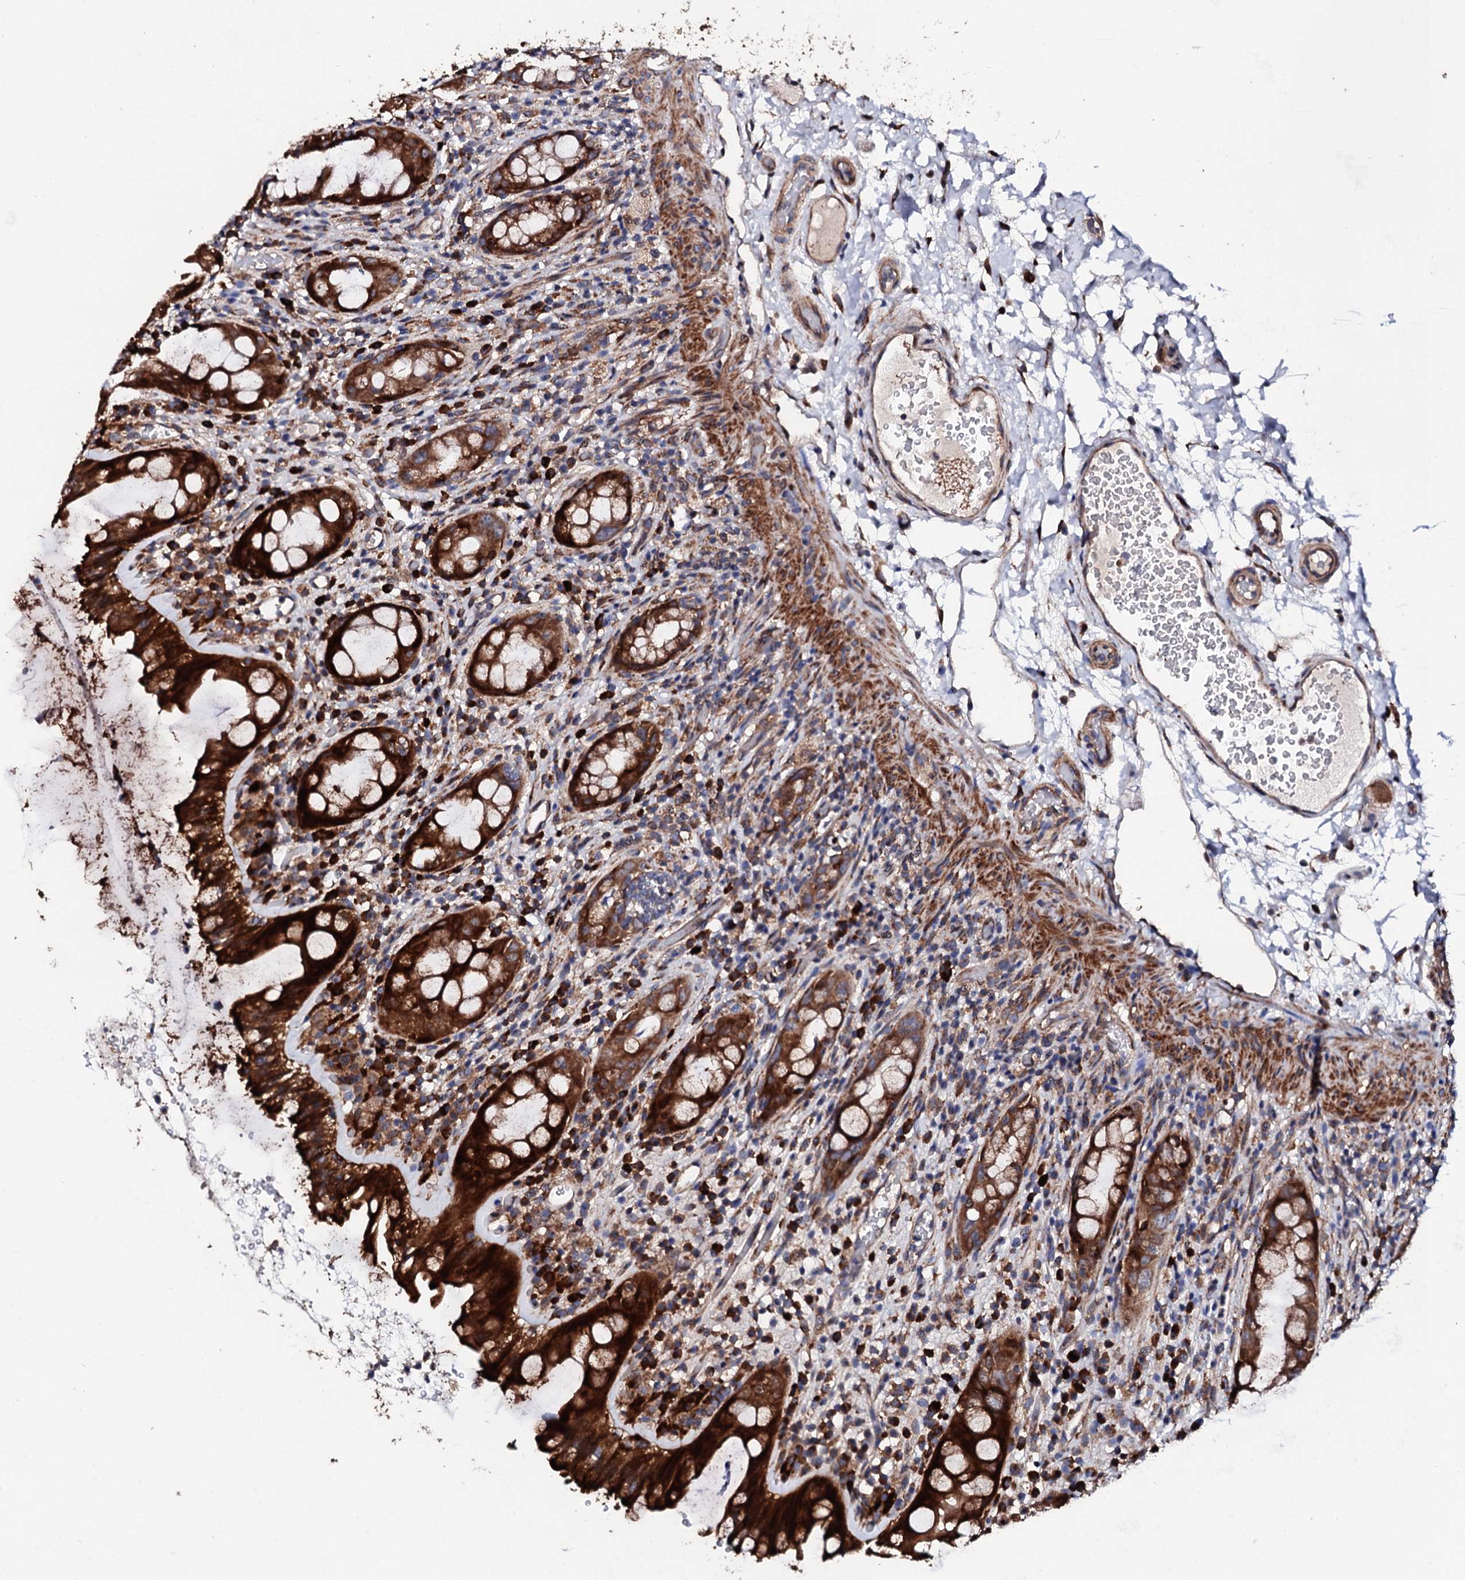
{"staining": {"intensity": "strong", "quantity": ">75%", "location": "cytoplasmic/membranous"}, "tissue": "rectum", "cell_type": "Glandular cells", "image_type": "normal", "snomed": [{"axis": "morphology", "description": "Normal tissue, NOS"}, {"axis": "topography", "description": "Rectum"}], "caption": "Protein expression analysis of benign rectum demonstrates strong cytoplasmic/membranous expression in approximately >75% of glandular cells. (DAB = brown stain, brightfield microscopy at high magnification).", "gene": "LIPT2", "patient": {"sex": "female", "age": 57}}